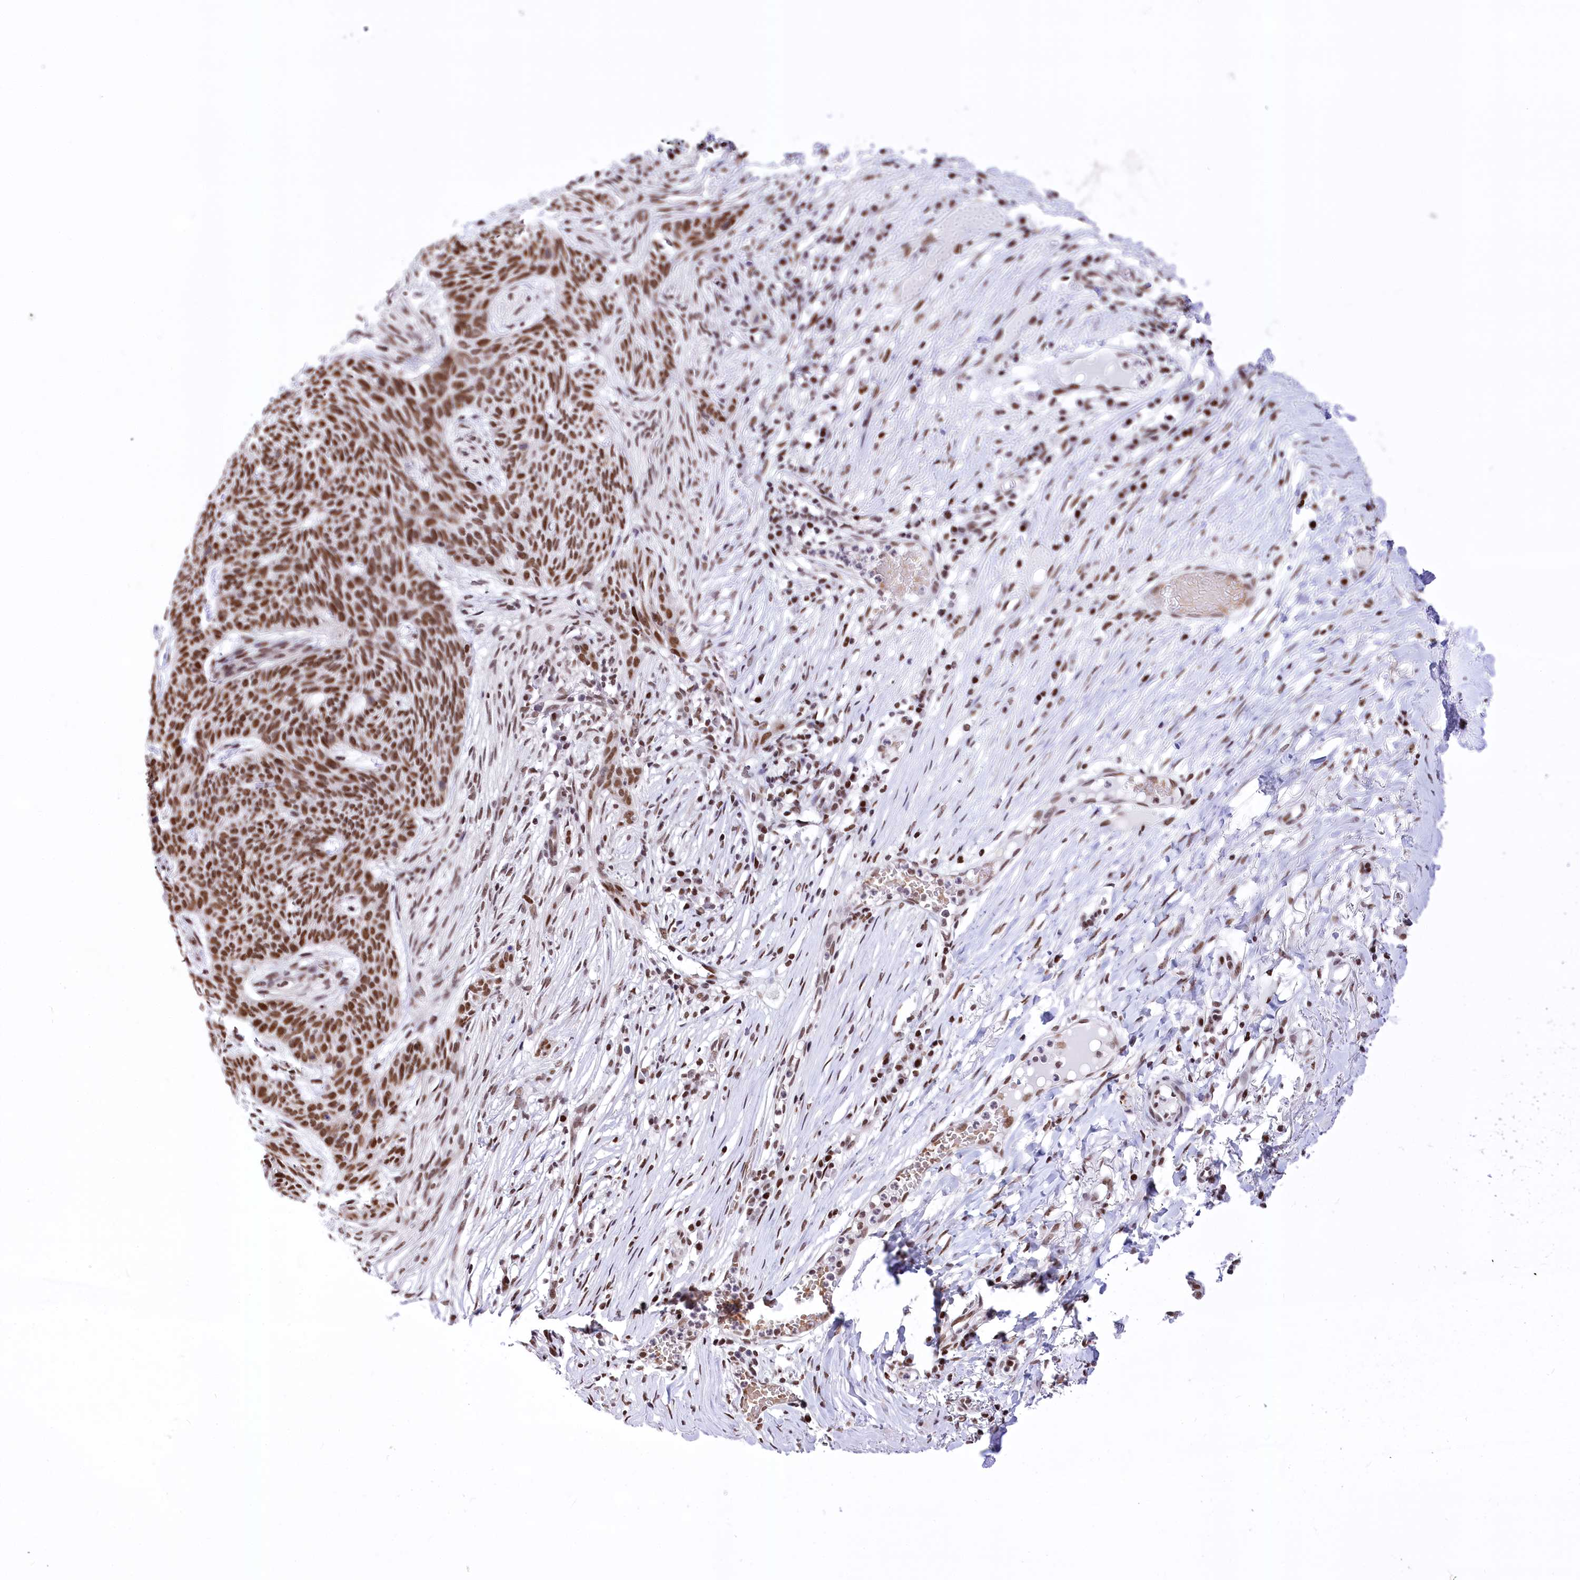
{"staining": {"intensity": "moderate", "quantity": ">75%", "location": "nuclear"}, "tissue": "skin cancer", "cell_type": "Tumor cells", "image_type": "cancer", "snomed": [{"axis": "morphology", "description": "Normal tissue, NOS"}, {"axis": "morphology", "description": "Basal cell carcinoma"}, {"axis": "topography", "description": "Skin"}], "caption": "This histopathology image exhibits immunohistochemistry staining of human skin cancer, with medium moderate nuclear positivity in about >75% of tumor cells.", "gene": "POU4F3", "patient": {"sex": "male", "age": 64}}